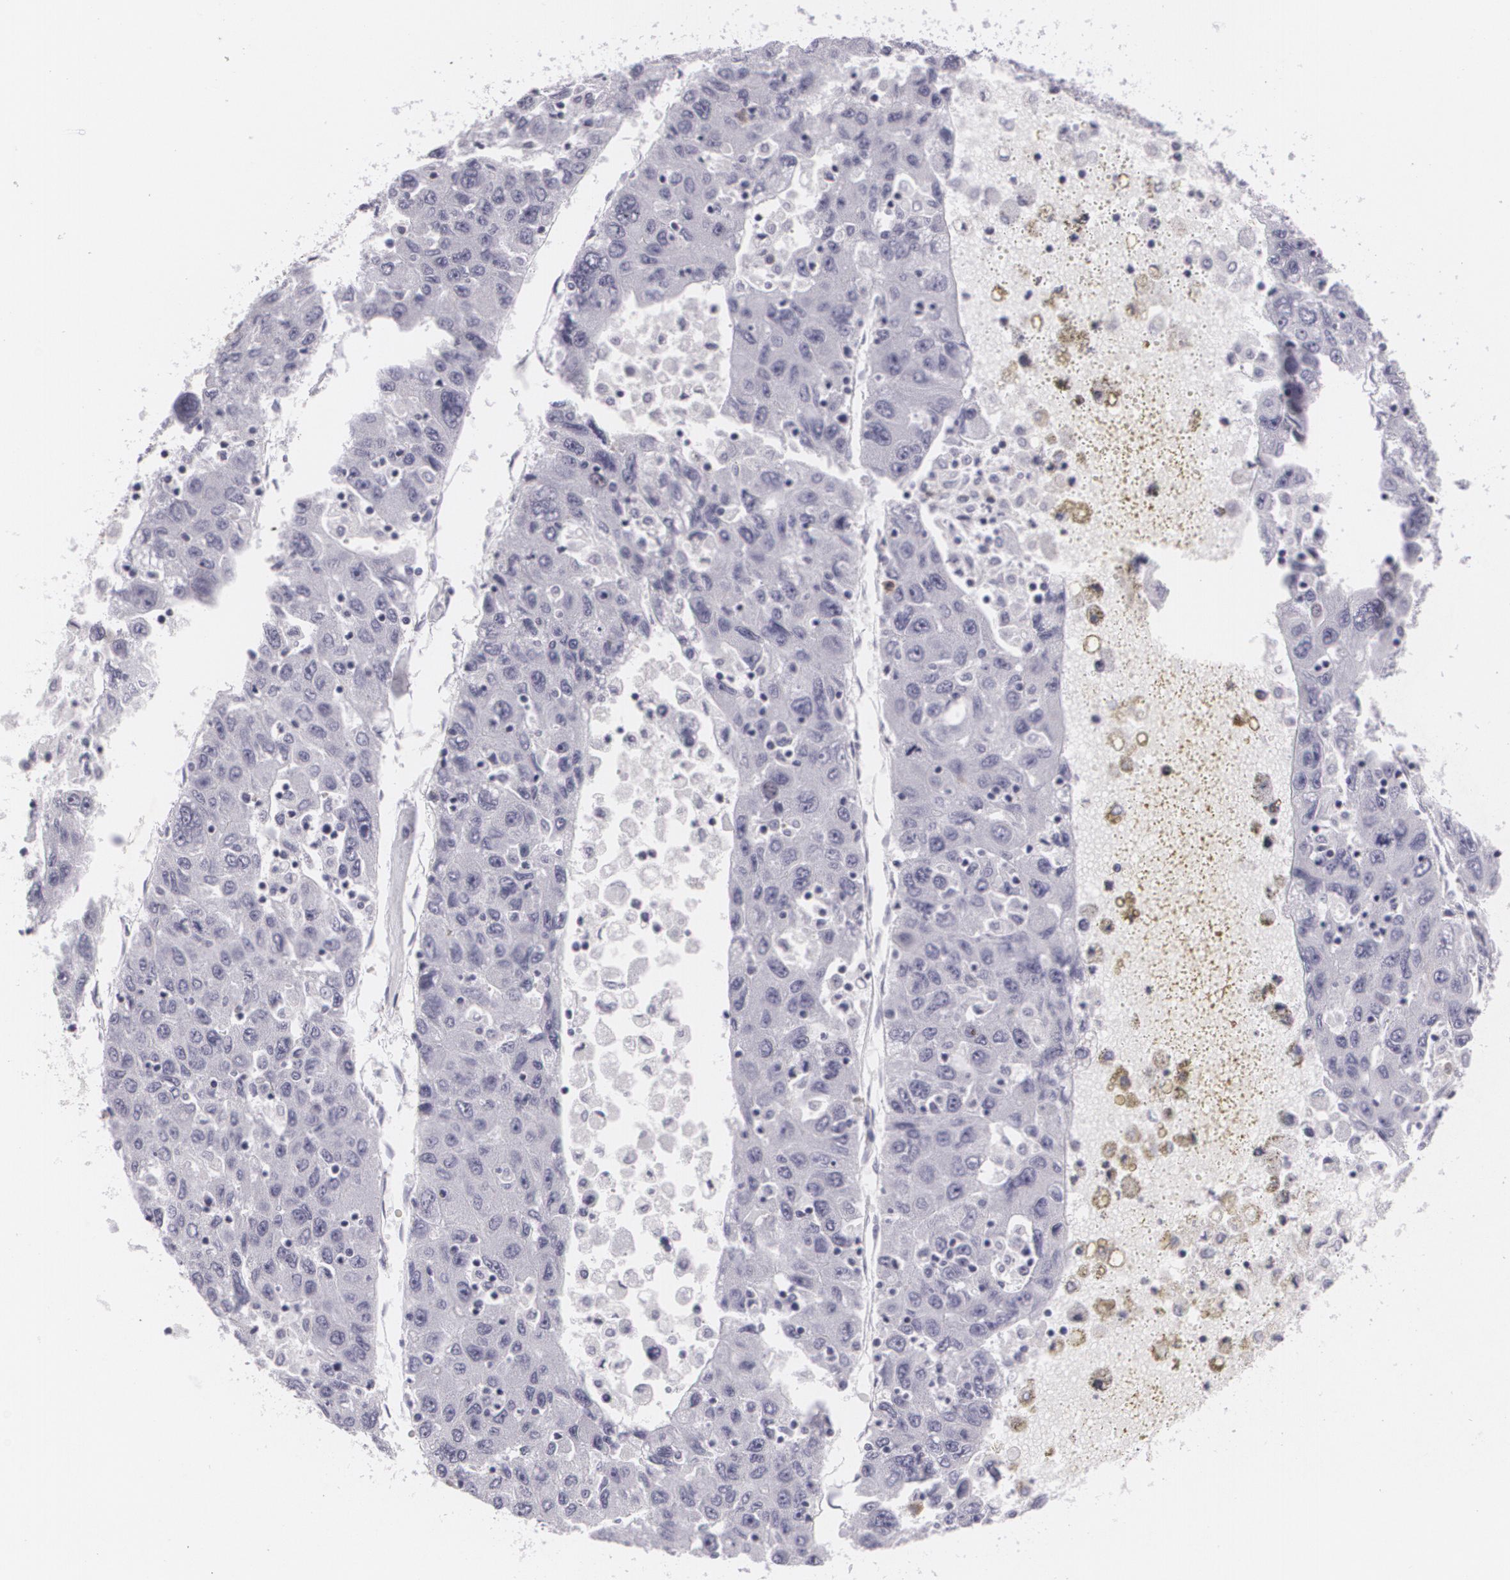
{"staining": {"intensity": "negative", "quantity": "none", "location": "none"}, "tissue": "liver cancer", "cell_type": "Tumor cells", "image_type": "cancer", "snomed": [{"axis": "morphology", "description": "Carcinoma, Hepatocellular, NOS"}, {"axis": "topography", "description": "Liver"}], "caption": "Immunohistochemistry (IHC) histopathology image of neoplastic tissue: liver cancer stained with DAB reveals no significant protein expression in tumor cells.", "gene": "MAP2", "patient": {"sex": "male", "age": 49}}